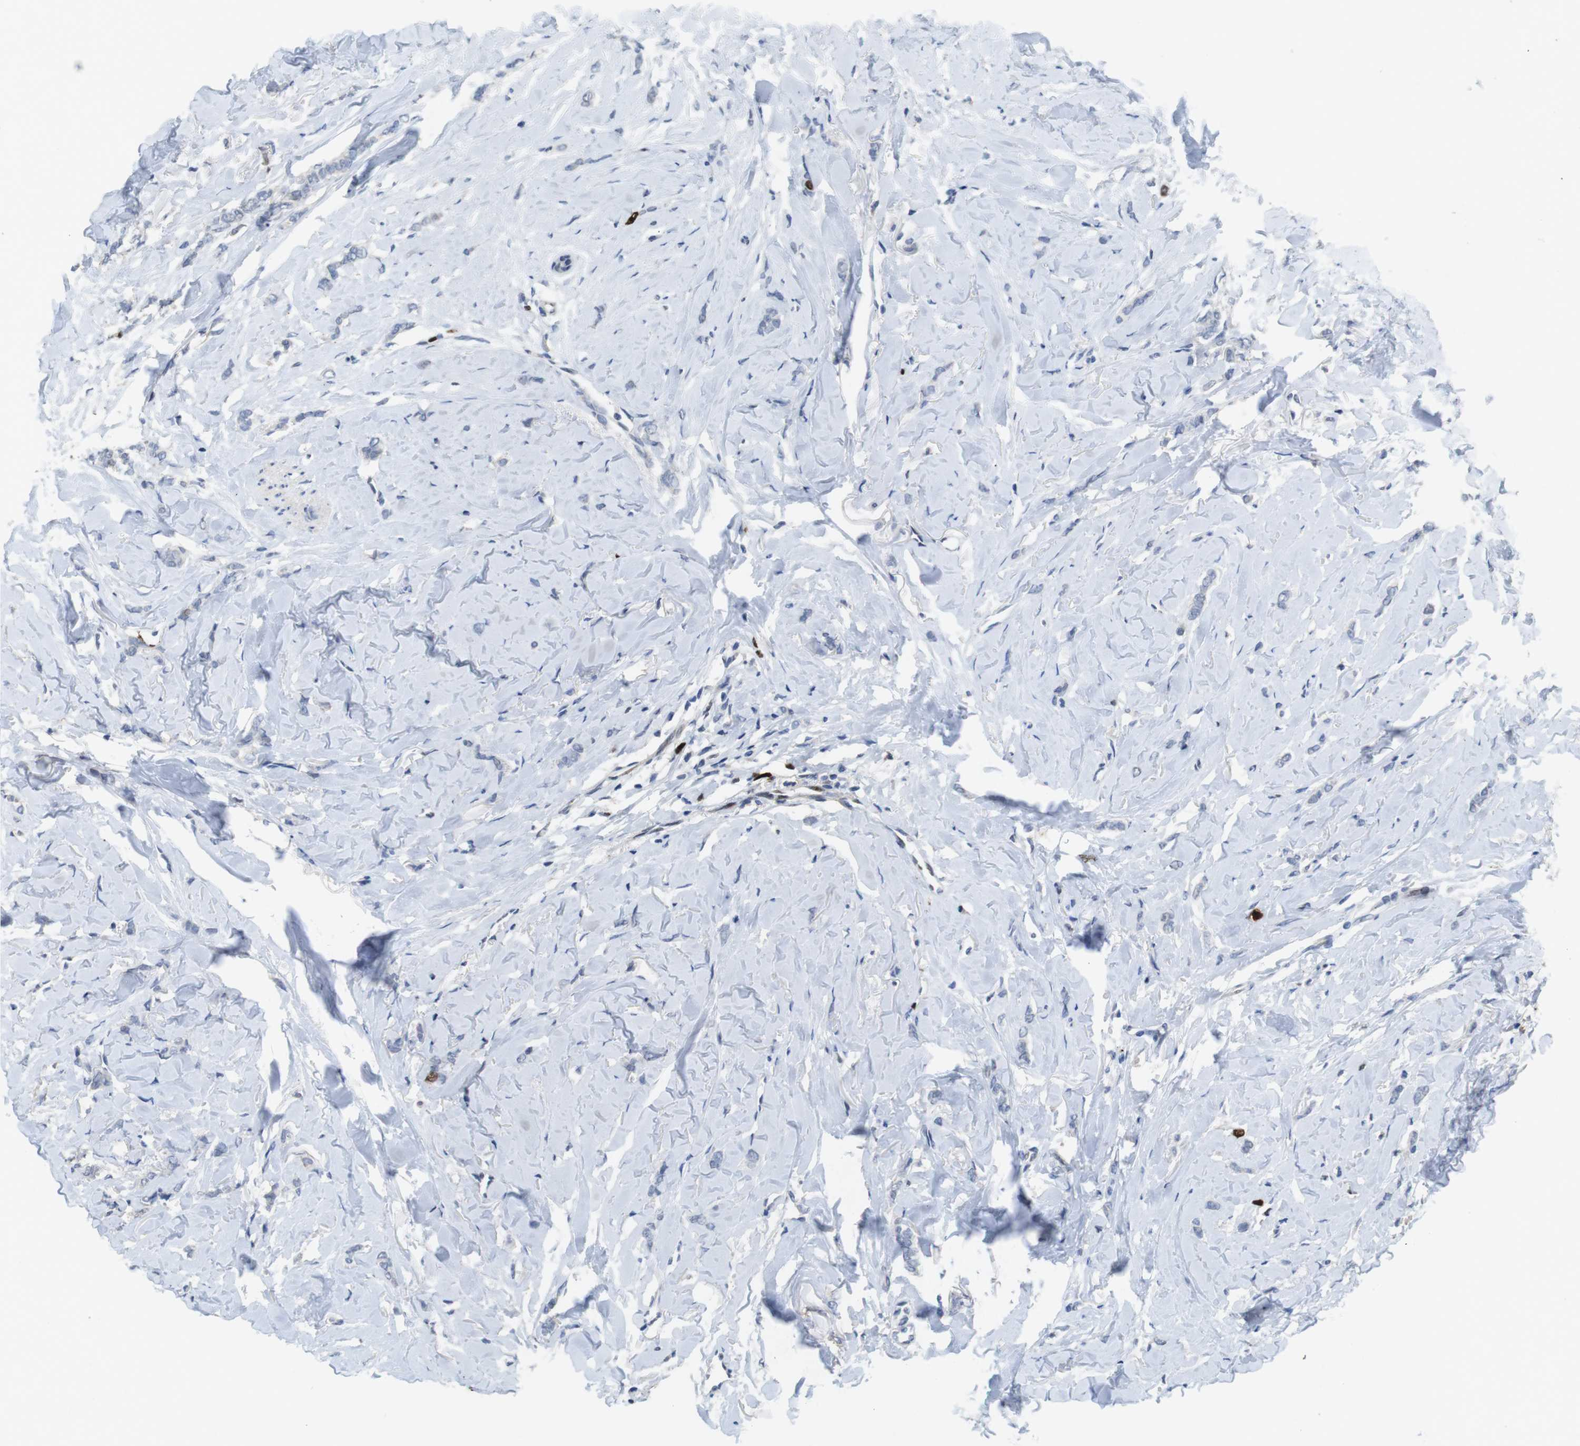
{"staining": {"intensity": "negative", "quantity": "none", "location": "none"}, "tissue": "breast cancer", "cell_type": "Tumor cells", "image_type": "cancer", "snomed": [{"axis": "morphology", "description": "Lobular carcinoma"}, {"axis": "topography", "description": "Skin"}, {"axis": "topography", "description": "Breast"}], "caption": "A photomicrograph of breast lobular carcinoma stained for a protein demonstrates no brown staining in tumor cells. (Brightfield microscopy of DAB (3,3'-diaminobenzidine) immunohistochemistry at high magnification).", "gene": "KPNA2", "patient": {"sex": "female", "age": 46}}